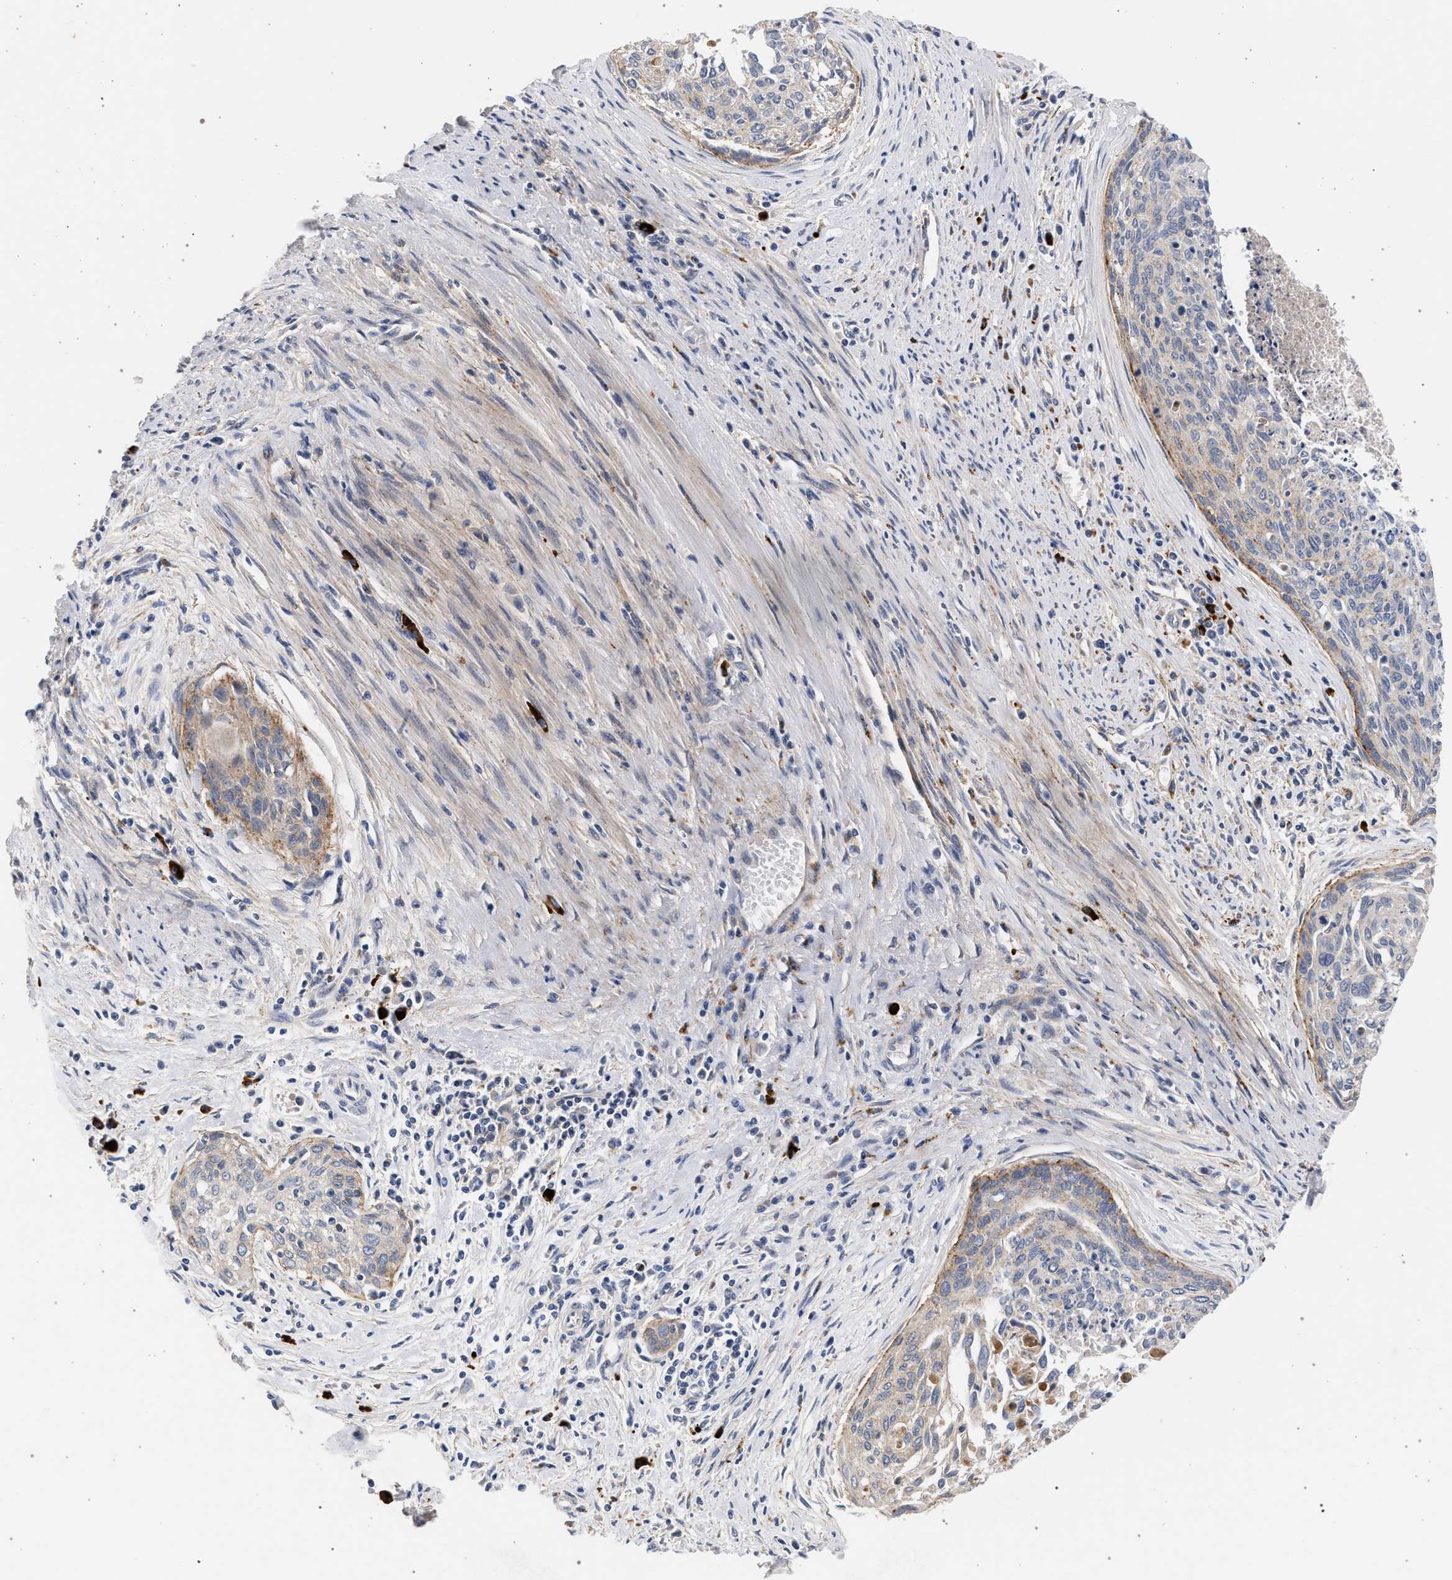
{"staining": {"intensity": "weak", "quantity": "<25%", "location": "cytoplasmic/membranous"}, "tissue": "cervical cancer", "cell_type": "Tumor cells", "image_type": "cancer", "snomed": [{"axis": "morphology", "description": "Squamous cell carcinoma, NOS"}, {"axis": "topography", "description": "Cervix"}], "caption": "A histopathology image of cervical cancer (squamous cell carcinoma) stained for a protein exhibits no brown staining in tumor cells.", "gene": "MAMDC2", "patient": {"sex": "female", "age": 55}}